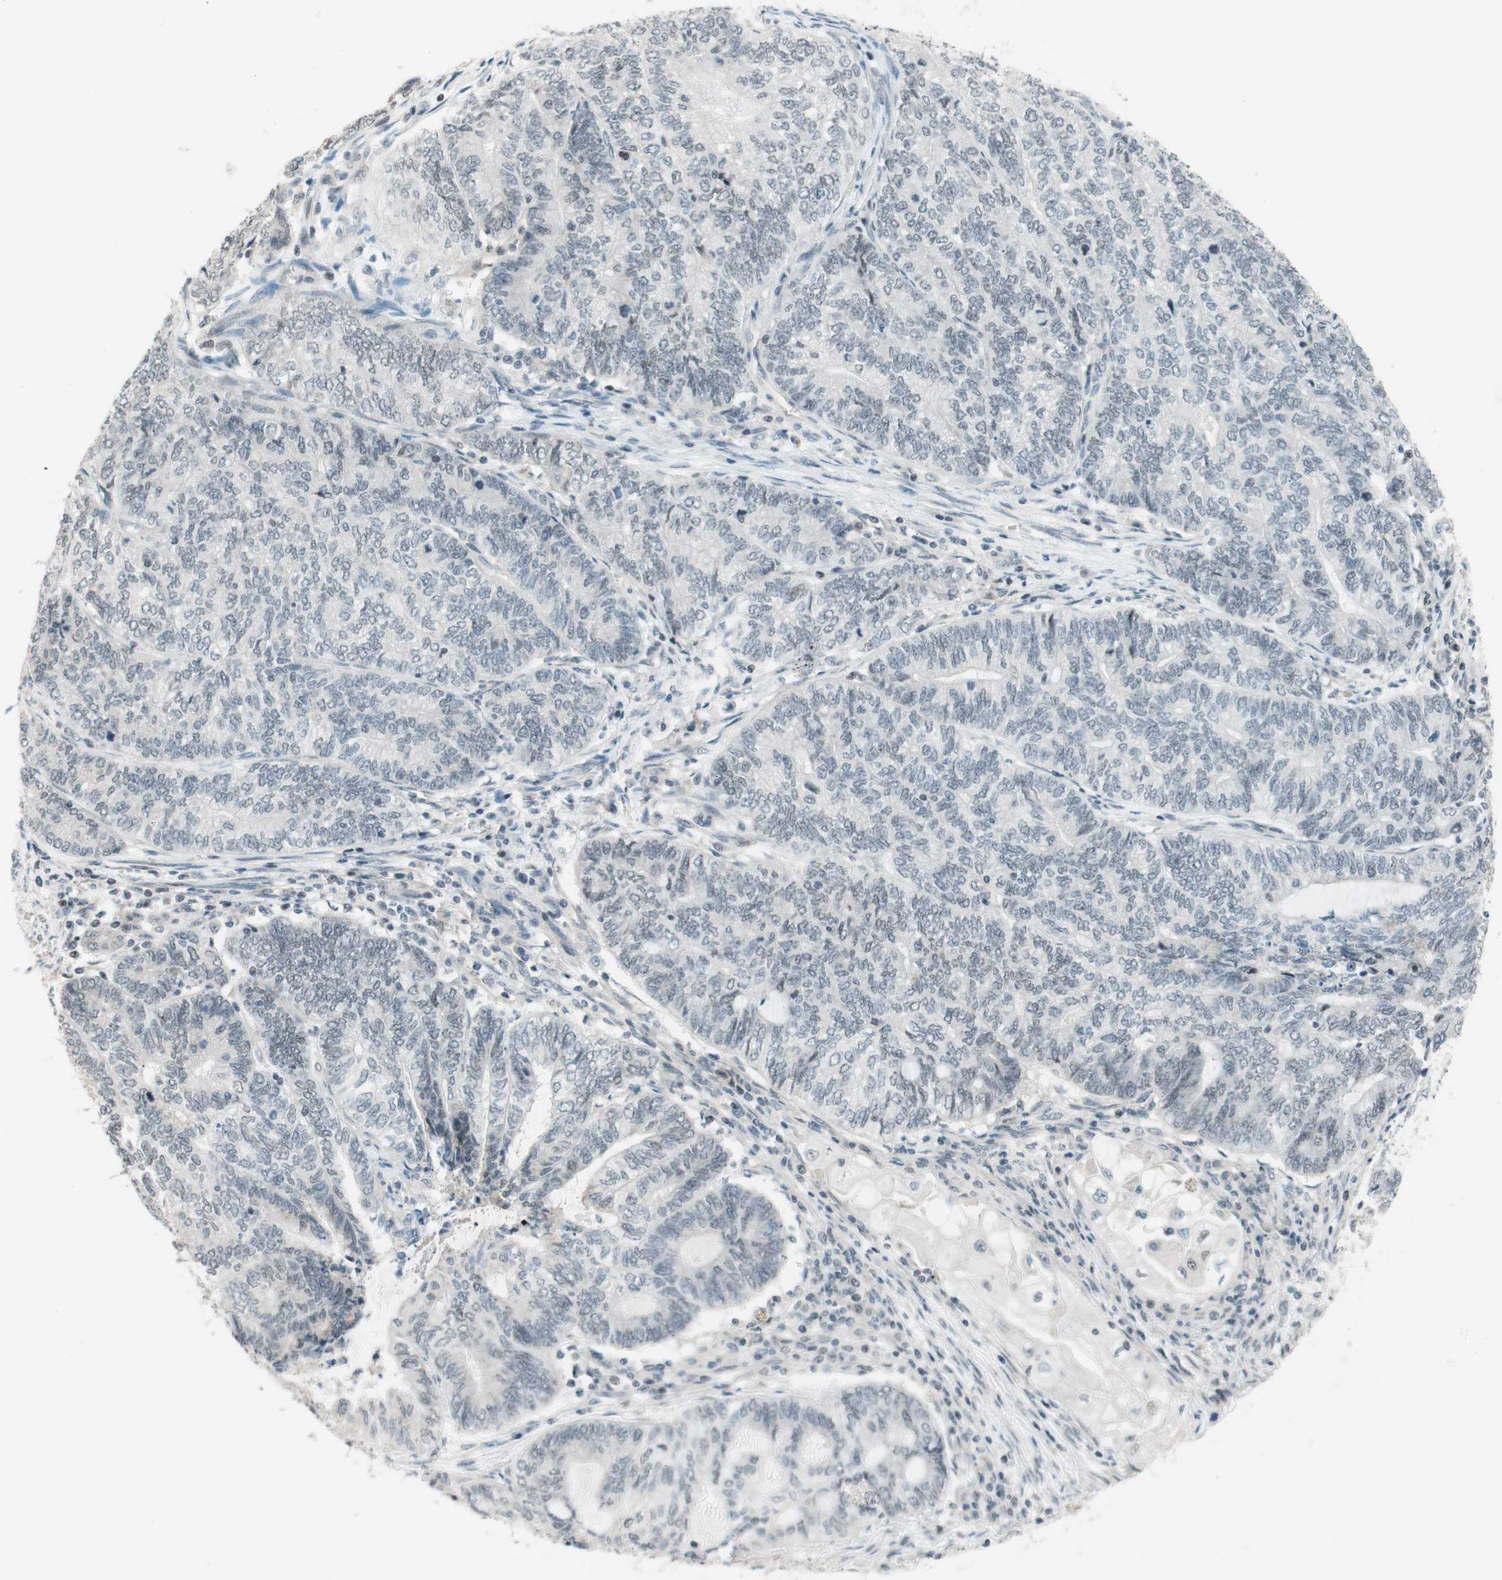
{"staining": {"intensity": "weak", "quantity": "<25%", "location": "nuclear"}, "tissue": "endometrial cancer", "cell_type": "Tumor cells", "image_type": "cancer", "snomed": [{"axis": "morphology", "description": "Adenocarcinoma, NOS"}, {"axis": "topography", "description": "Uterus"}, {"axis": "topography", "description": "Endometrium"}], "caption": "Tumor cells show no significant protein expression in endometrial cancer (adenocarcinoma).", "gene": "JPH1", "patient": {"sex": "female", "age": 70}}